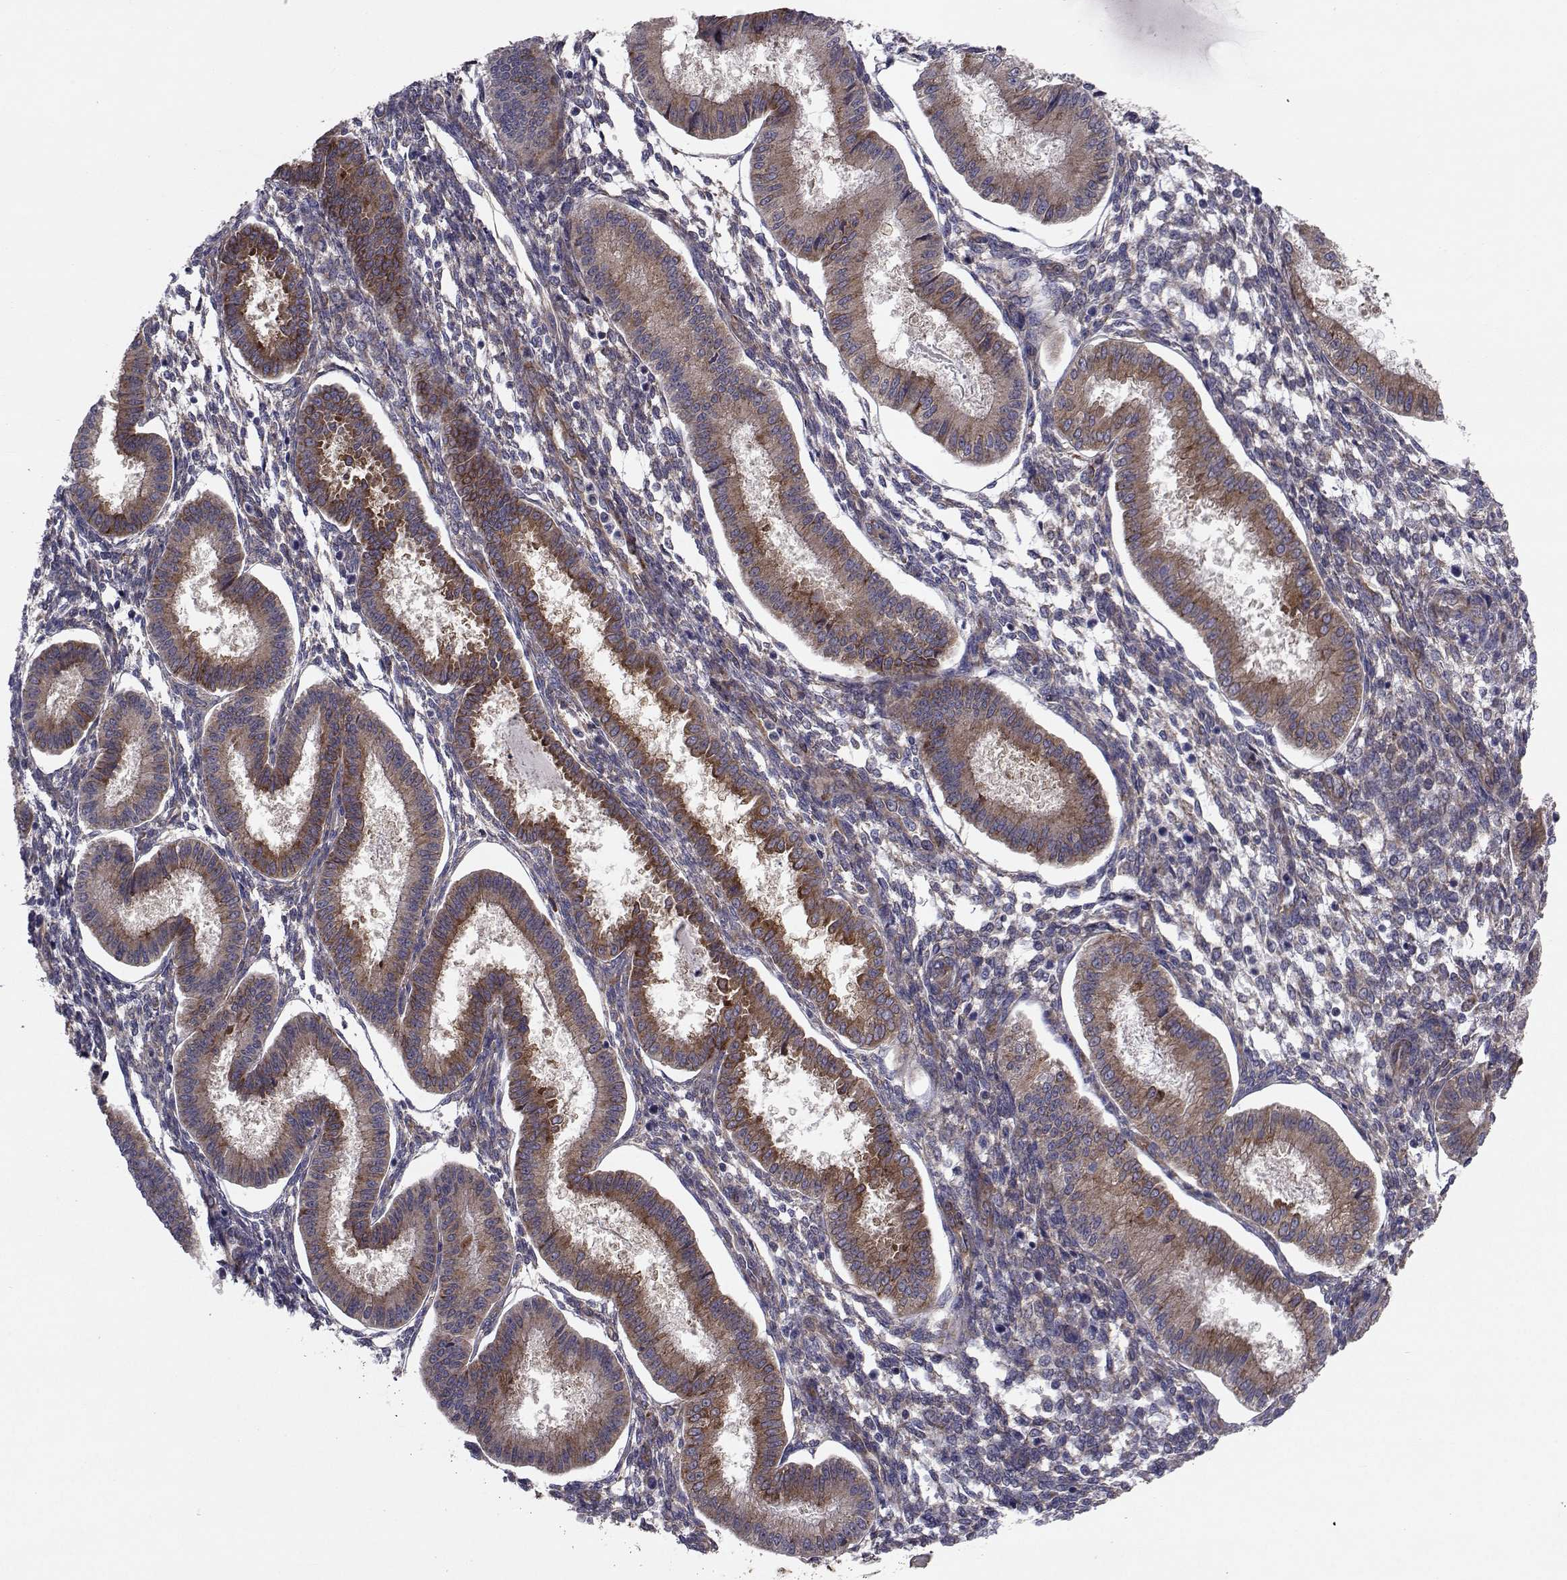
{"staining": {"intensity": "negative", "quantity": "none", "location": "none"}, "tissue": "endometrium", "cell_type": "Cells in endometrial stroma", "image_type": "normal", "snomed": [{"axis": "morphology", "description": "Normal tissue, NOS"}, {"axis": "topography", "description": "Endometrium"}], "caption": "A high-resolution histopathology image shows immunohistochemistry staining of normal endometrium, which demonstrates no significant staining in cells in endometrial stroma.", "gene": "TRIP10", "patient": {"sex": "female", "age": 43}}